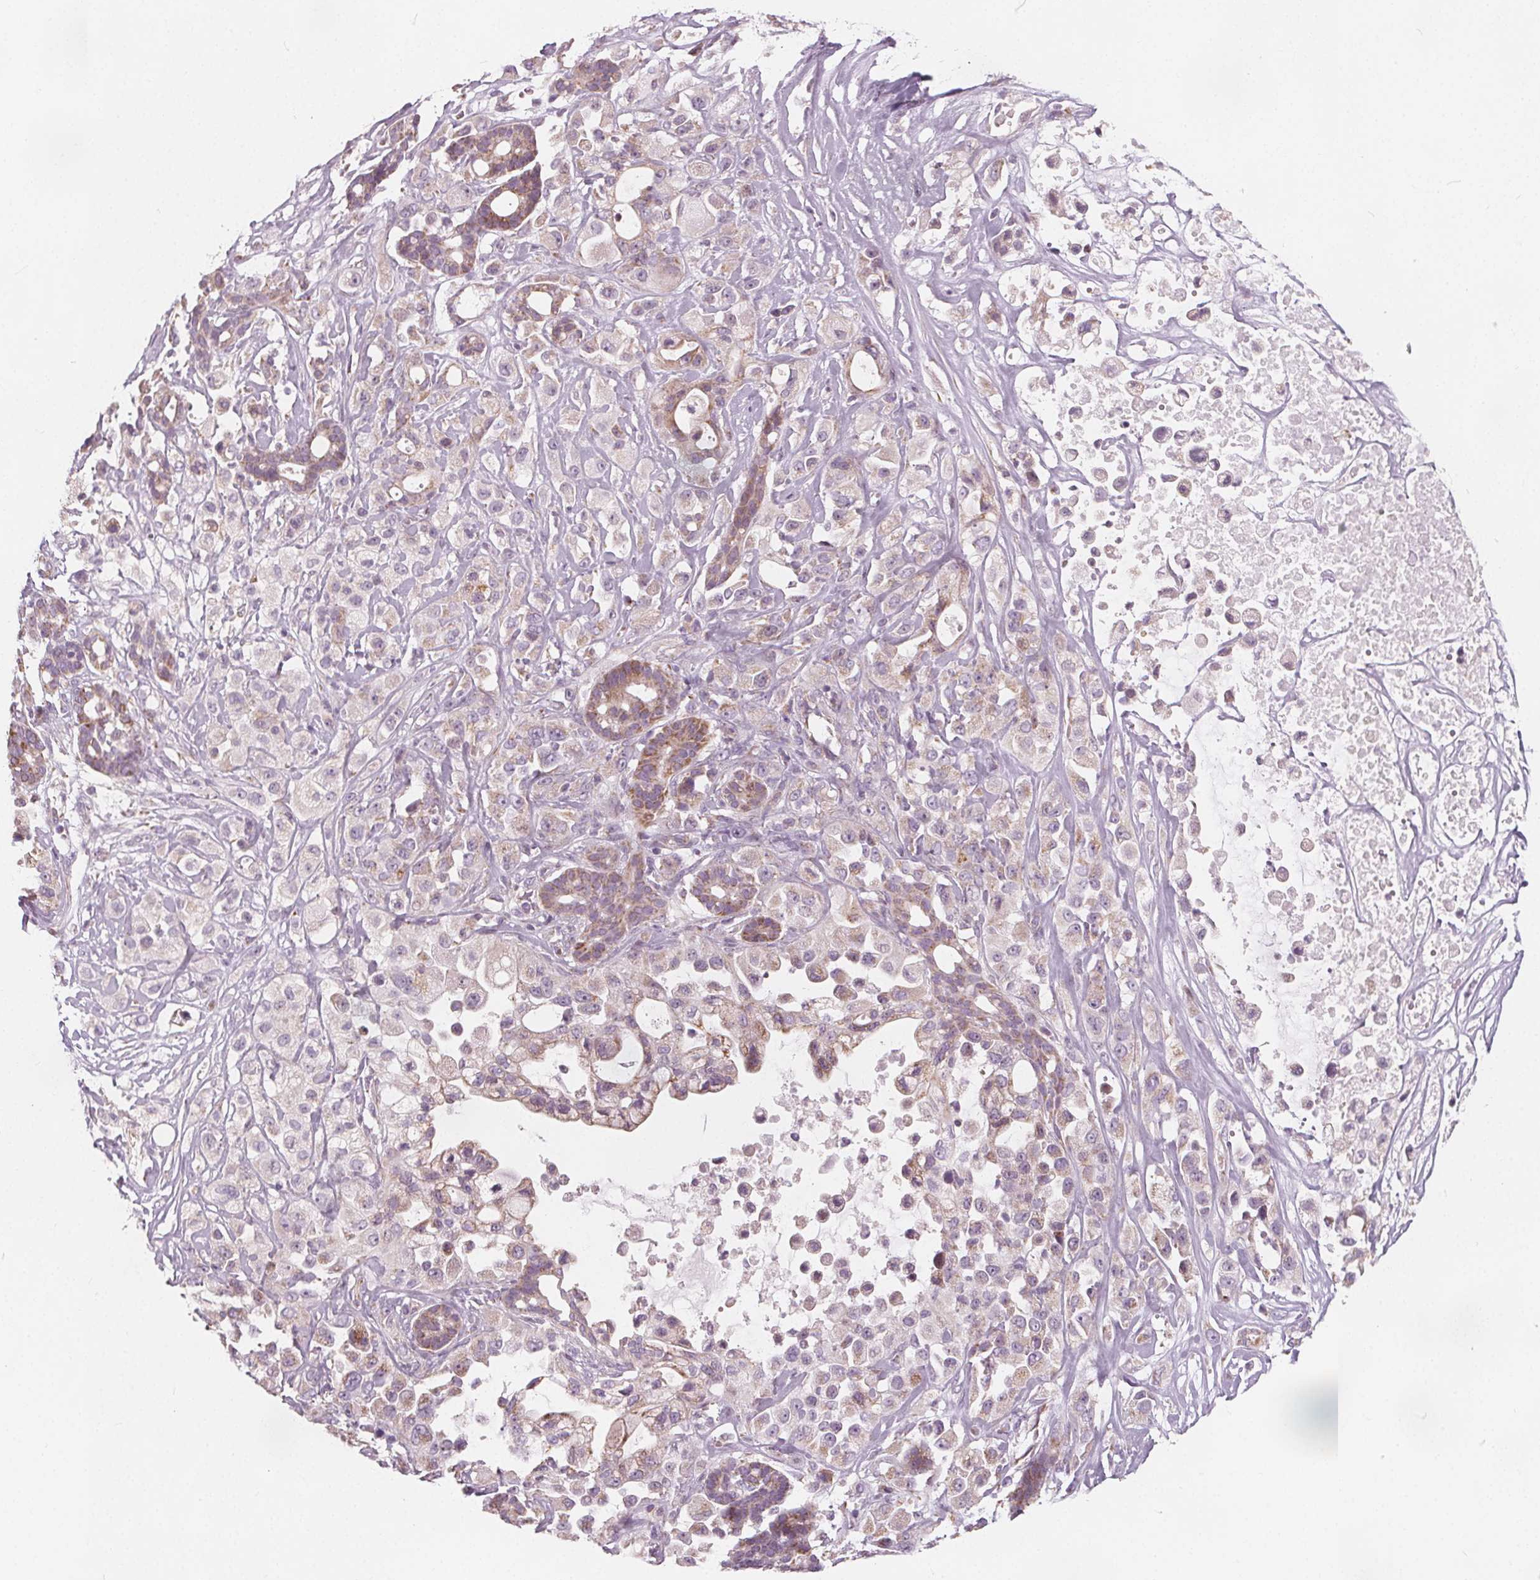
{"staining": {"intensity": "moderate", "quantity": "<25%", "location": "cytoplasmic/membranous"}, "tissue": "pancreatic cancer", "cell_type": "Tumor cells", "image_type": "cancer", "snomed": [{"axis": "morphology", "description": "Adenocarcinoma, NOS"}, {"axis": "topography", "description": "Pancreas"}], "caption": "IHC staining of adenocarcinoma (pancreatic), which demonstrates low levels of moderate cytoplasmic/membranous expression in approximately <25% of tumor cells indicating moderate cytoplasmic/membranous protein positivity. The staining was performed using DAB (3,3'-diaminobenzidine) (brown) for protein detection and nuclei were counterstained in hematoxylin (blue).", "gene": "NUP210L", "patient": {"sex": "male", "age": 44}}